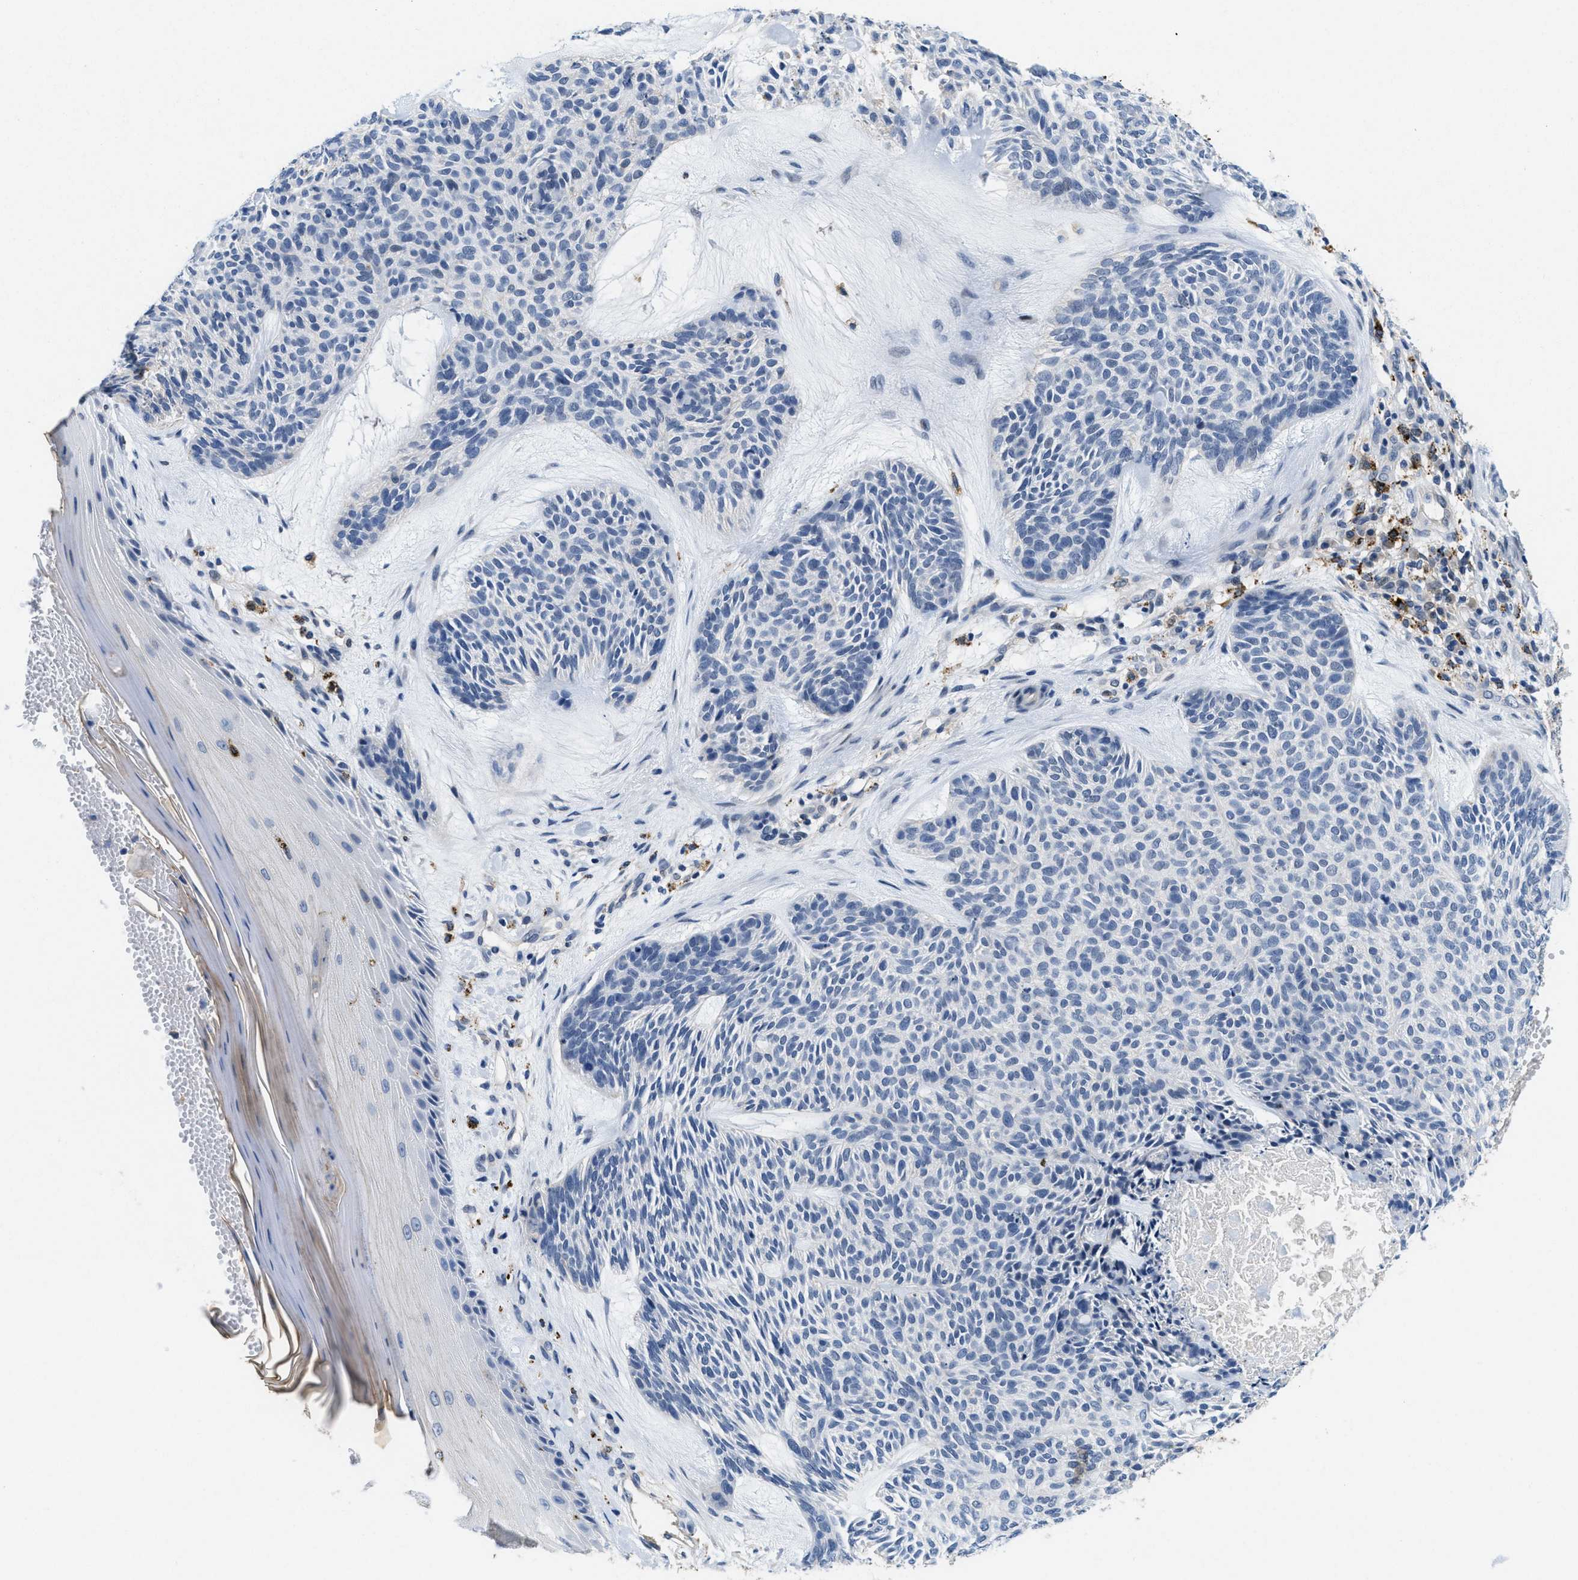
{"staining": {"intensity": "negative", "quantity": "none", "location": "none"}, "tissue": "skin cancer", "cell_type": "Tumor cells", "image_type": "cancer", "snomed": [{"axis": "morphology", "description": "Basal cell carcinoma"}, {"axis": "topography", "description": "Skin"}], "caption": "Tumor cells are negative for brown protein staining in skin cancer (basal cell carcinoma). The staining is performed using DAB brown chromogen with nuclei counter-stained in using hematoxylin.", "gene": "BMPR2", "patient": {"sex": "male", "age": 55}}